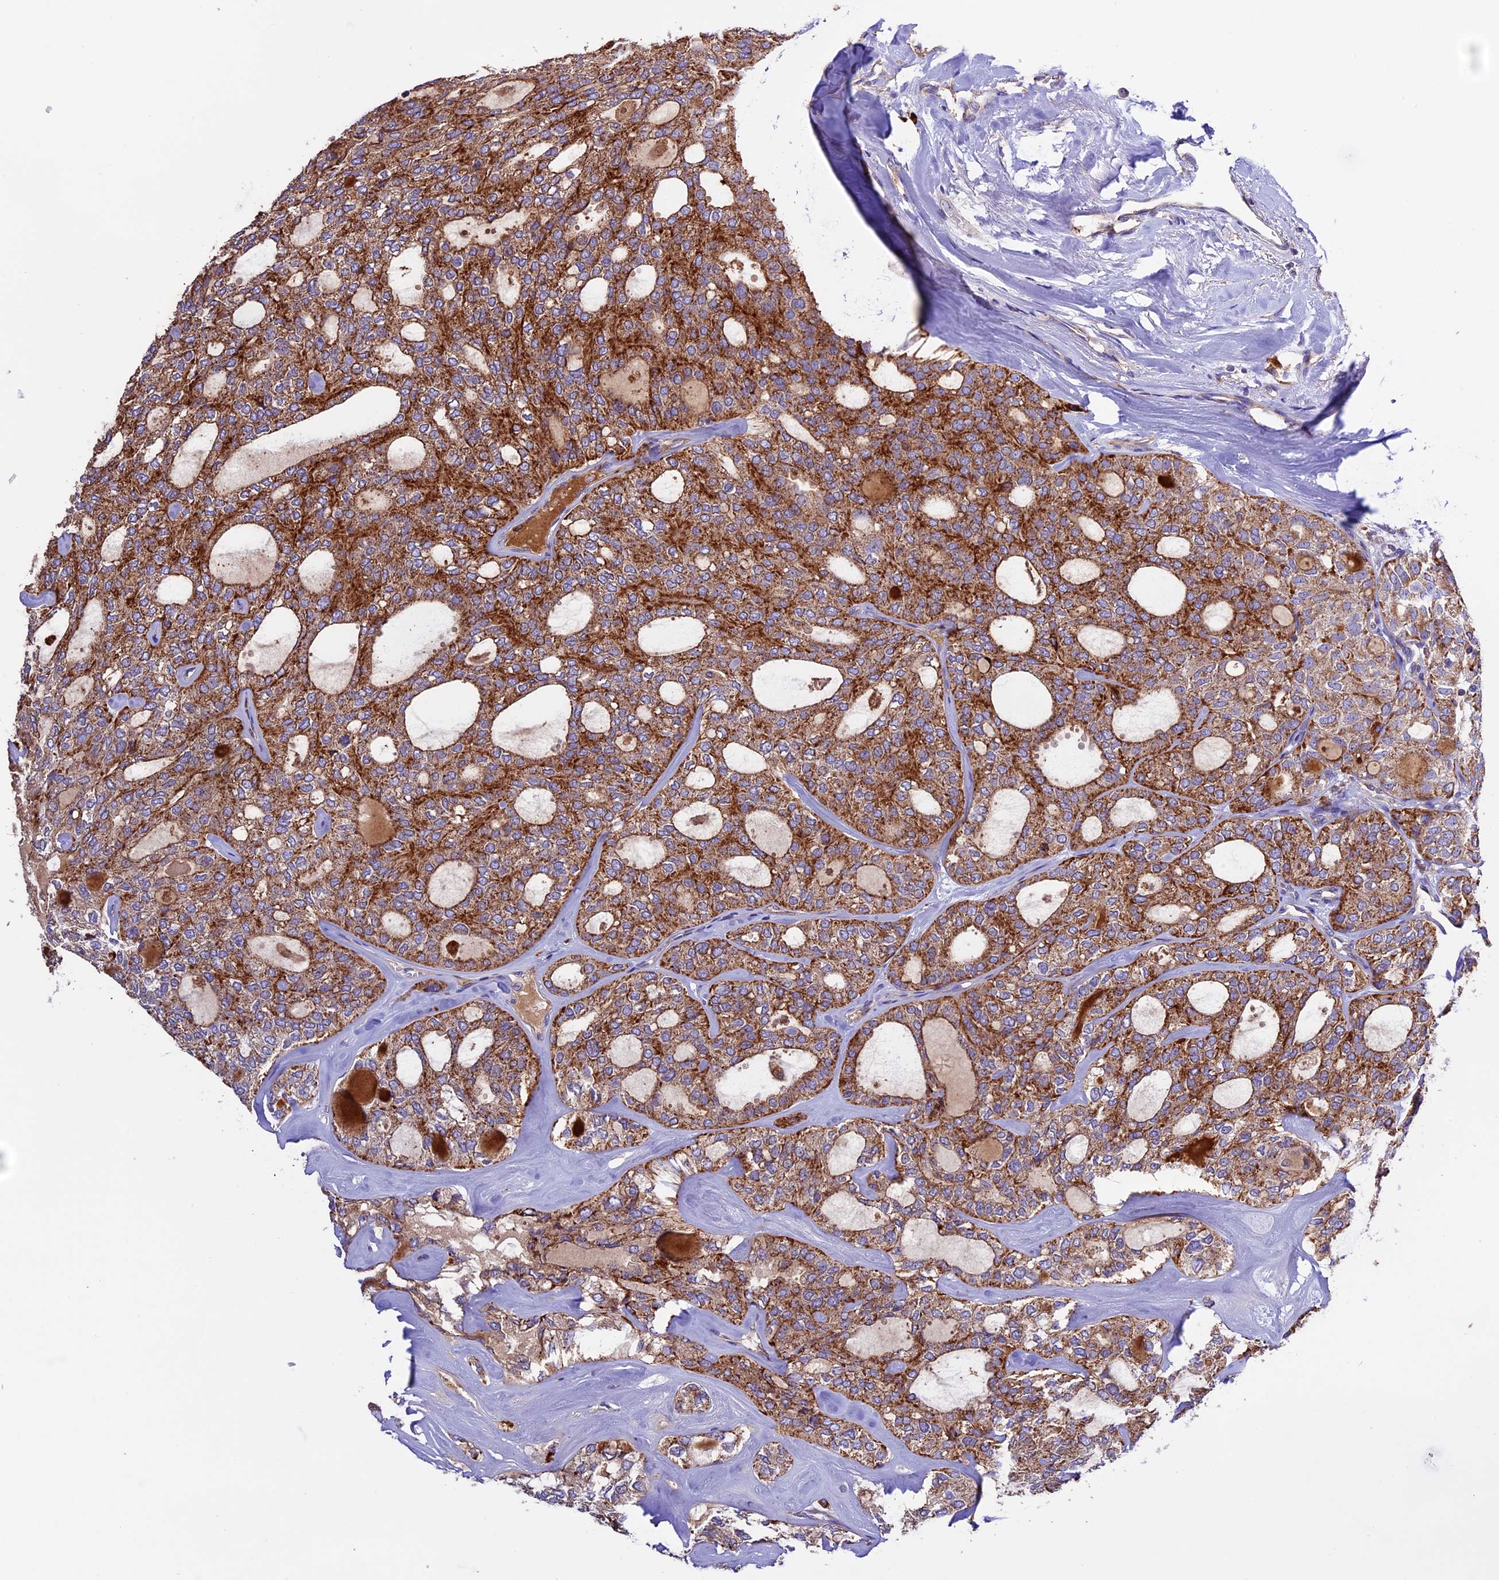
{"staining": {"intensity": "strong", "quantity": ">75%", "location": "cytoplasmic/membranous"}, "tissue": "thyroid cancer", "cell_type": "Tumor cells", "image_type": "cancer", "snomed": [{"axis": "morphology", "description": "Follicular adenoma carcinoma, NOS"}, {"axis": "topography", "description": "Thyroid gland"}], "caption": "Strong cytoplasmic/membranous protein staining is present in approximately >75% of tumor cells in thyroid cancer. (DAB = brown stain, brightfield microscopy at high magnification).", "gene": "METTL22", "patient": {"sex": "male", "age": 75}}